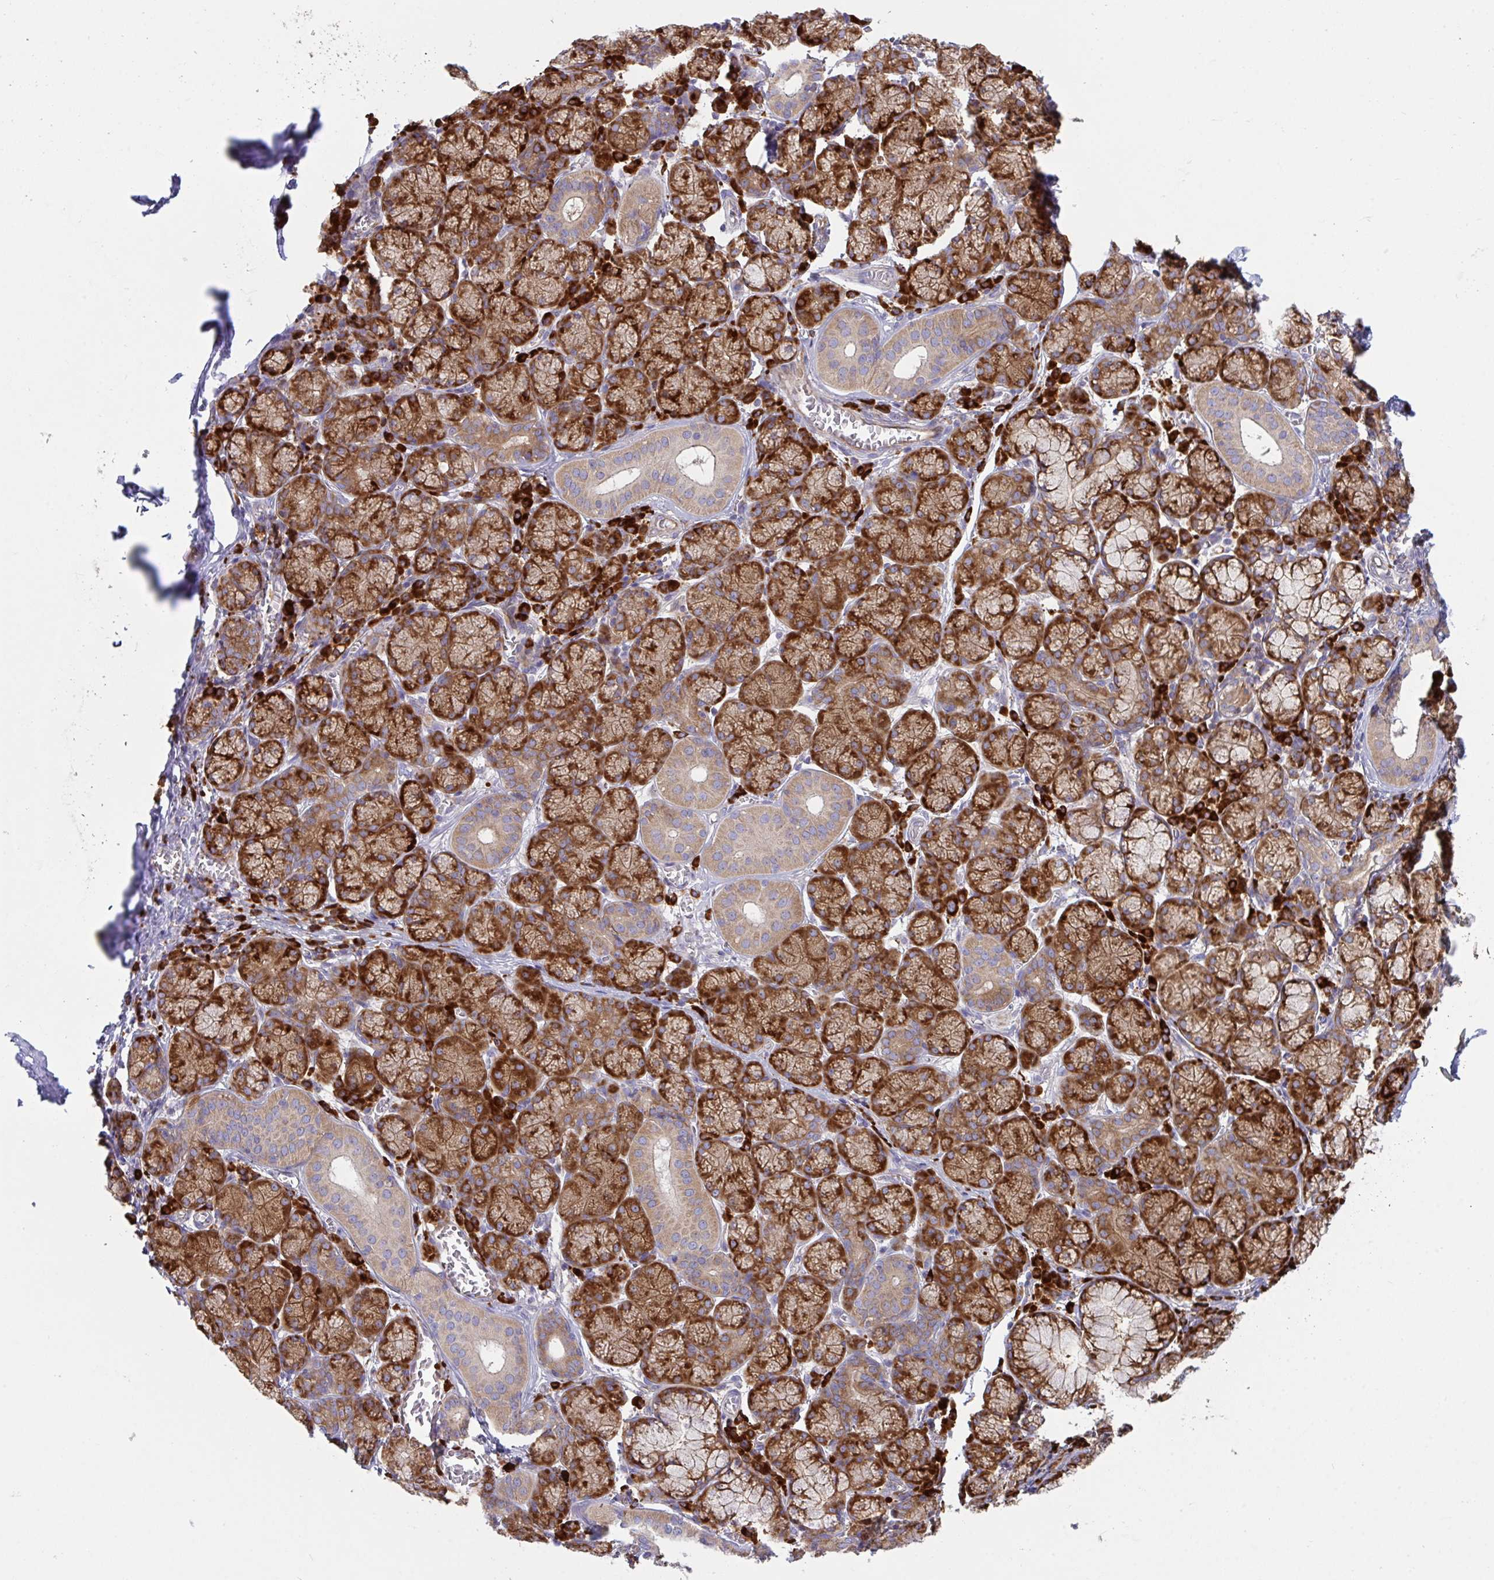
{"staining": {"intensity": "strong", "quantity": ">75%", "location": "cytoplasmic/membranous"}, "tissue": "salivary gland", "cell_type": "Glandular cells", "image_type": "normal", "snomed": [{"axis": "morphology", "description": "Normal tissue, NOS"}, {"axis": "topography", "description": "Salivary gland"}], "caption": "Immunohistochemistry (DAB (3,3'-diaminobenzidine)) staining of unremarkable human salivary gland displays strong cytoplasmic/membranous protein expression in about >75% of glandular cells. (DAB IHC, brown staining for protein, blue staining for nuclei).", "gene": "YARS2", "patient": {"sex": "female", "age": 24}}